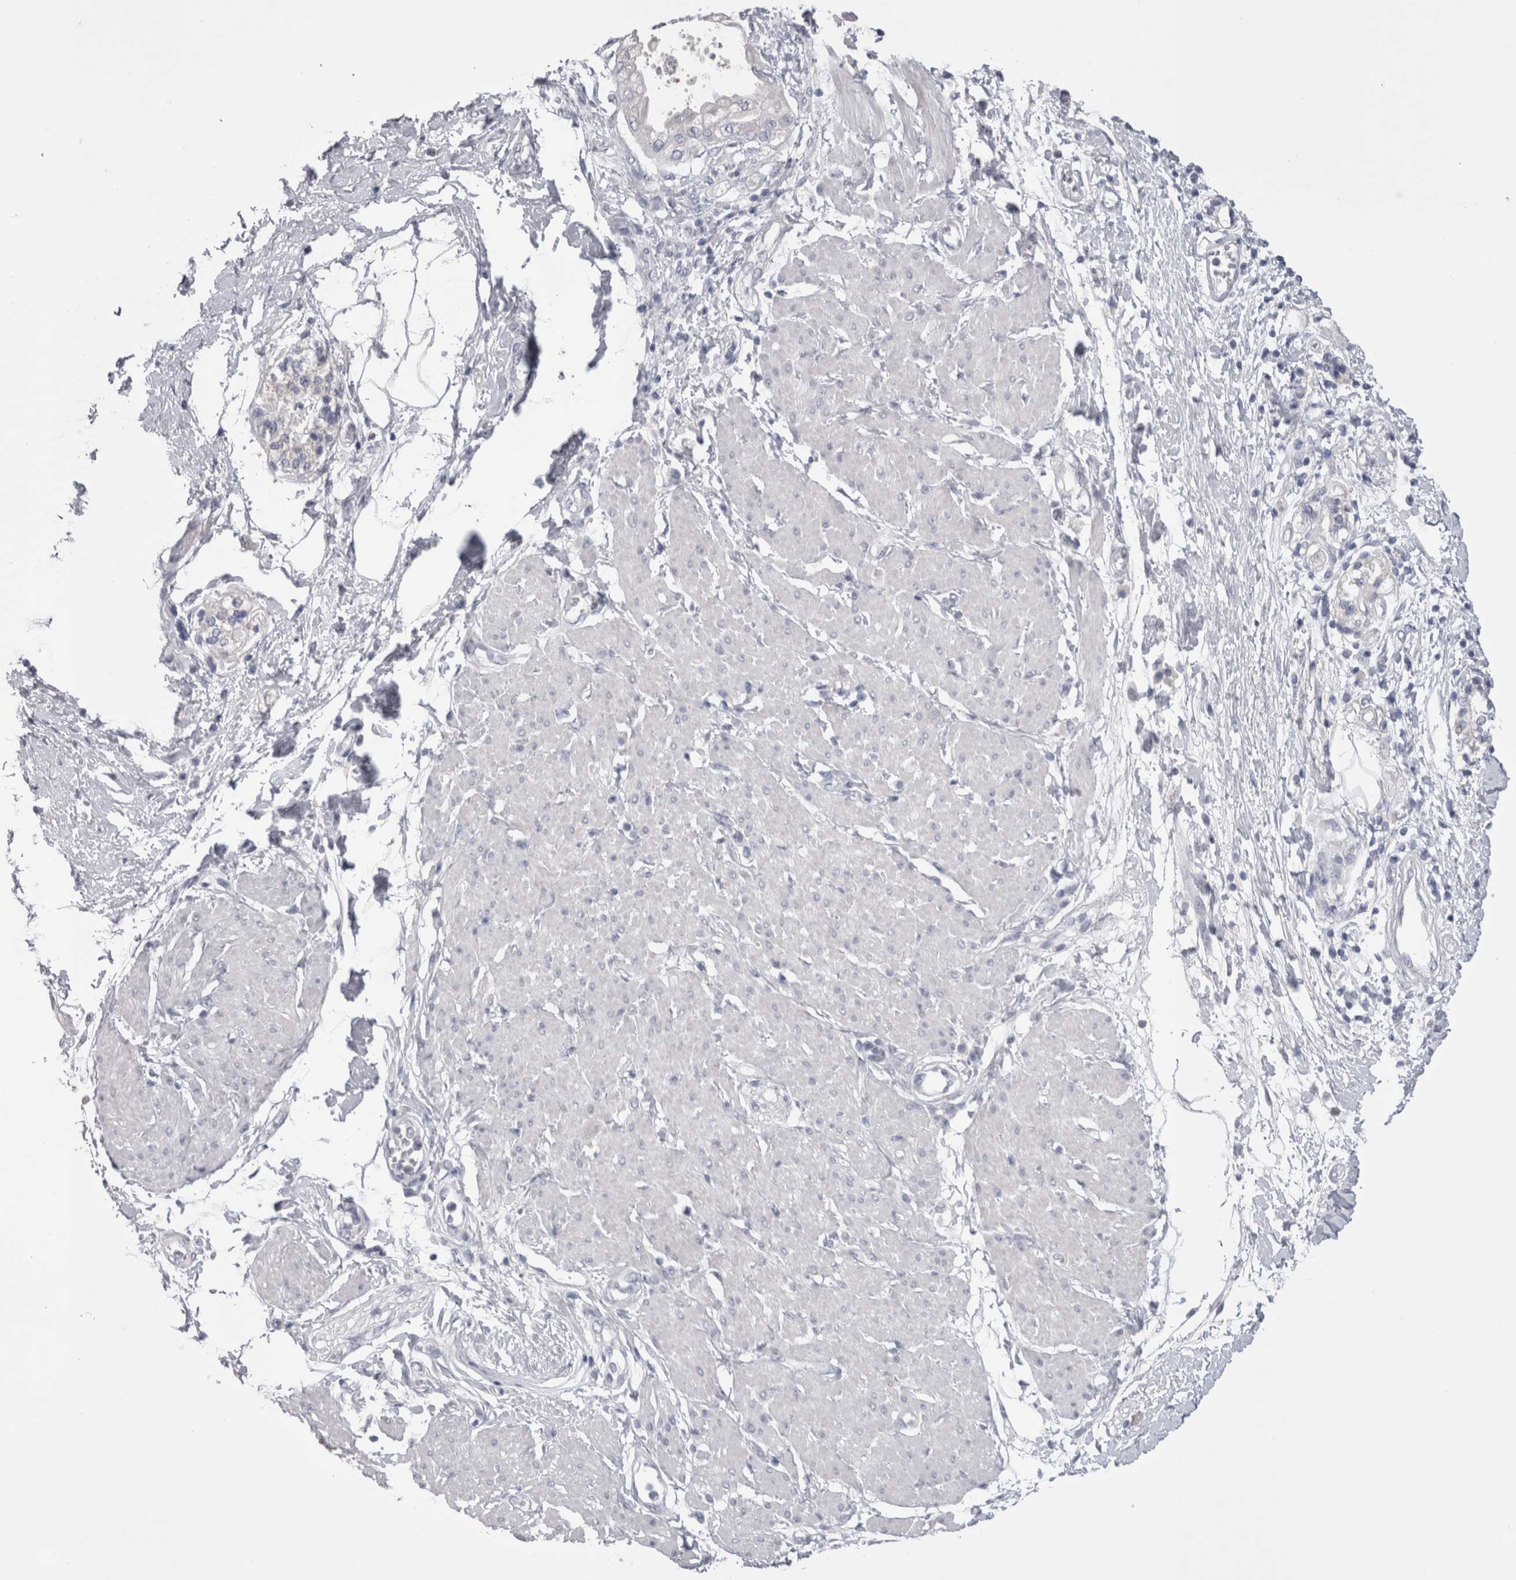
{"staining": {"intensity": "negative", "quantity": "none", "location": "none"}, "tissue": "pancreatic cancer", "cell_type": "Tumor cells", "image_type": "cancer", "snomed": [{"axis": "morphology", "description": "Normal tissue, NOS"}, {"axis": "morphology", "description": "Adenocarcinoma, NOS"}, {"axis": "topography", "description": "Pancreas"}, {"axis": "topography", "description": "Duodenum"}], "caption": "The image demonstrates no staining of tumor cells in pancreatic cancer (adenocarcinoma). (DAB (3,3'-diaminobenzidine) immunohistochemistry (IHC) with hematoxylin counter stain).", "gene": "PWP2", "patient": {"sex": "female", "age": 60}}